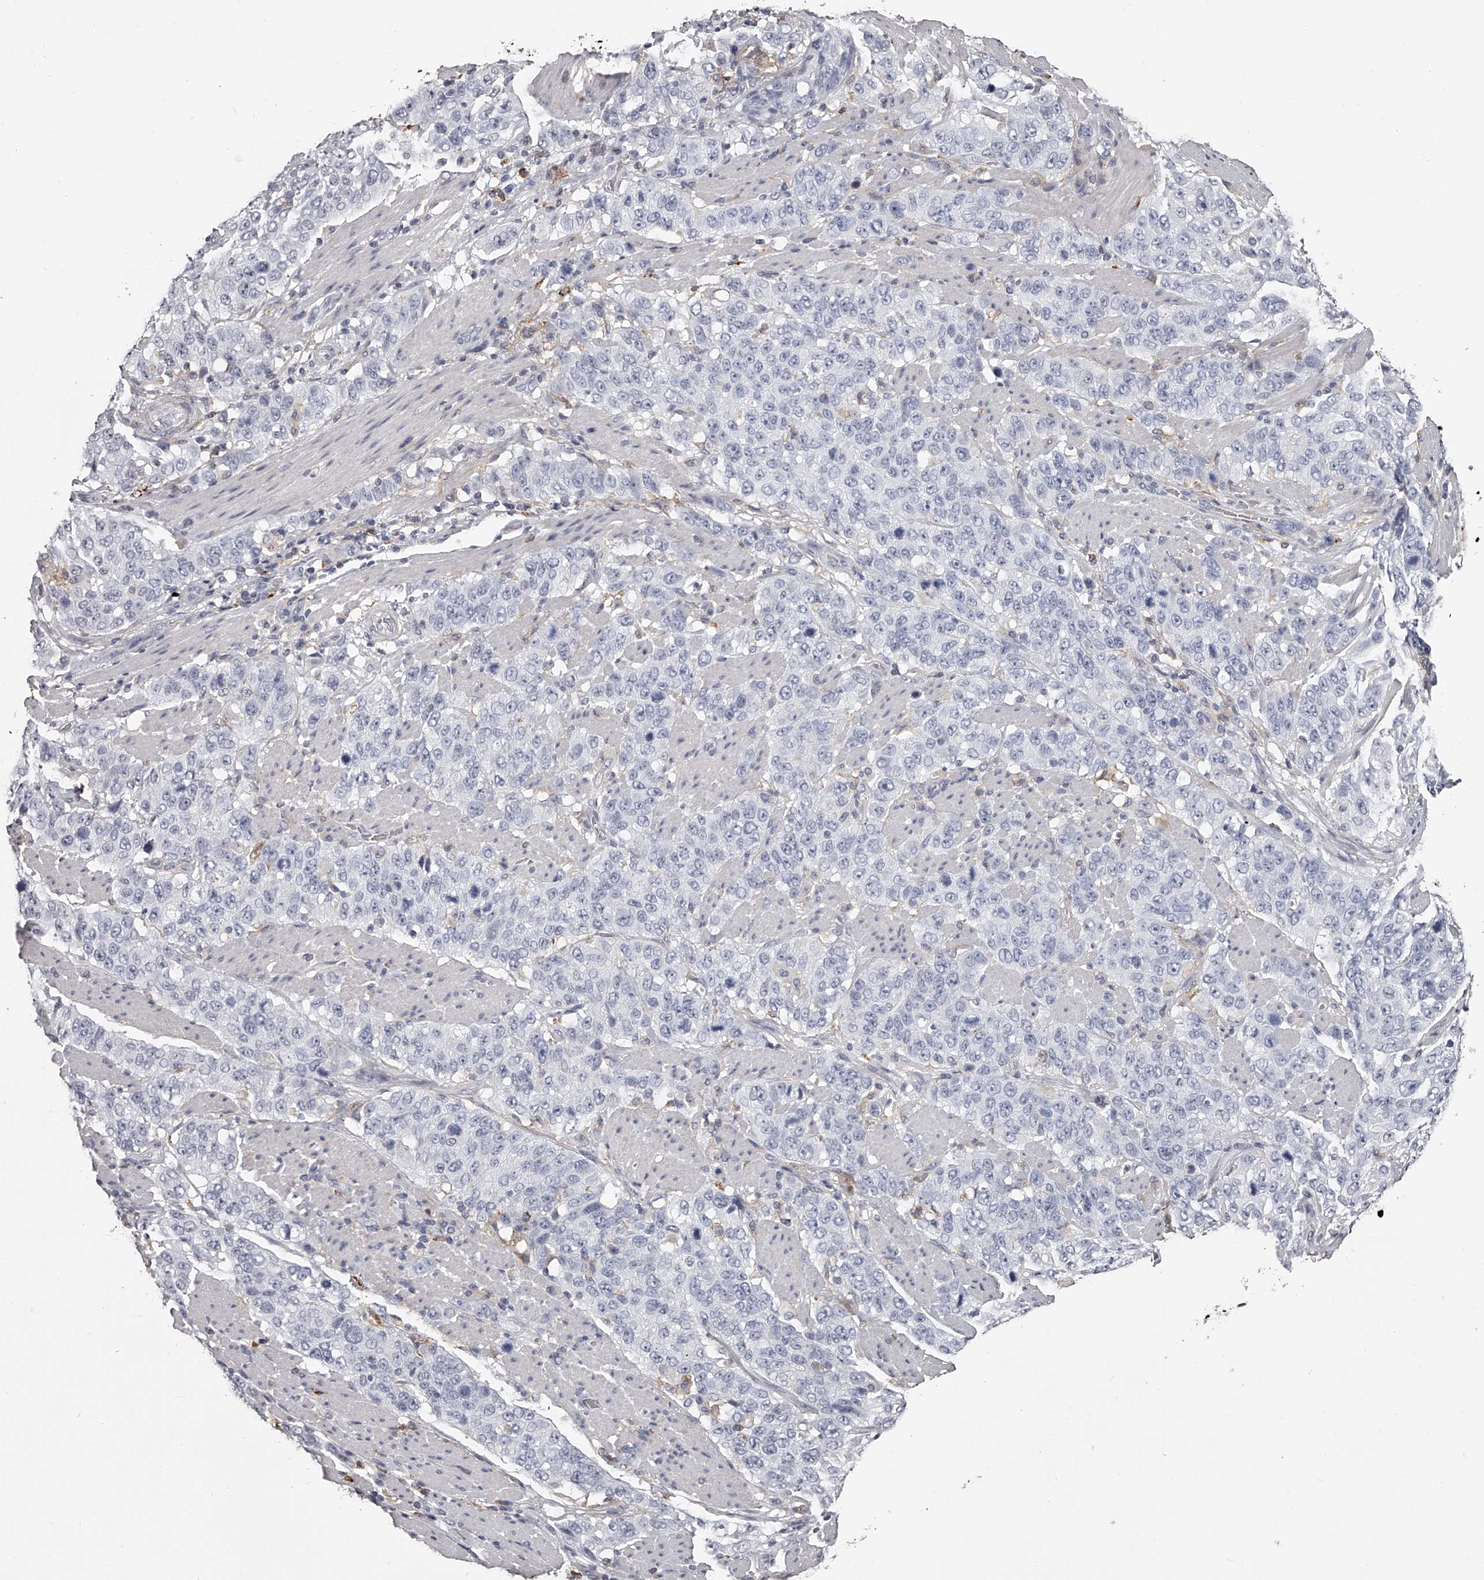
{"staining": {"intensity": "negative", "quantity": "none", "location": "none"}, "tissue": "stomach cancer", "cell_type": "Tumor cells", "image_type": "cancer", "snomed": [{"axis": "morphology", "description": "Adenocarcinoma, NOS"}, {"axis": "topography", "description": "Stomach"}], "caption": "Stomach cancer (adenocarcinoma) stained for a protein using immunohistochemistry (IHC) demonstrates no expression tumor cells.", "gene": "PACSIN1", "patient": {"sex": "male", "age": 48}}